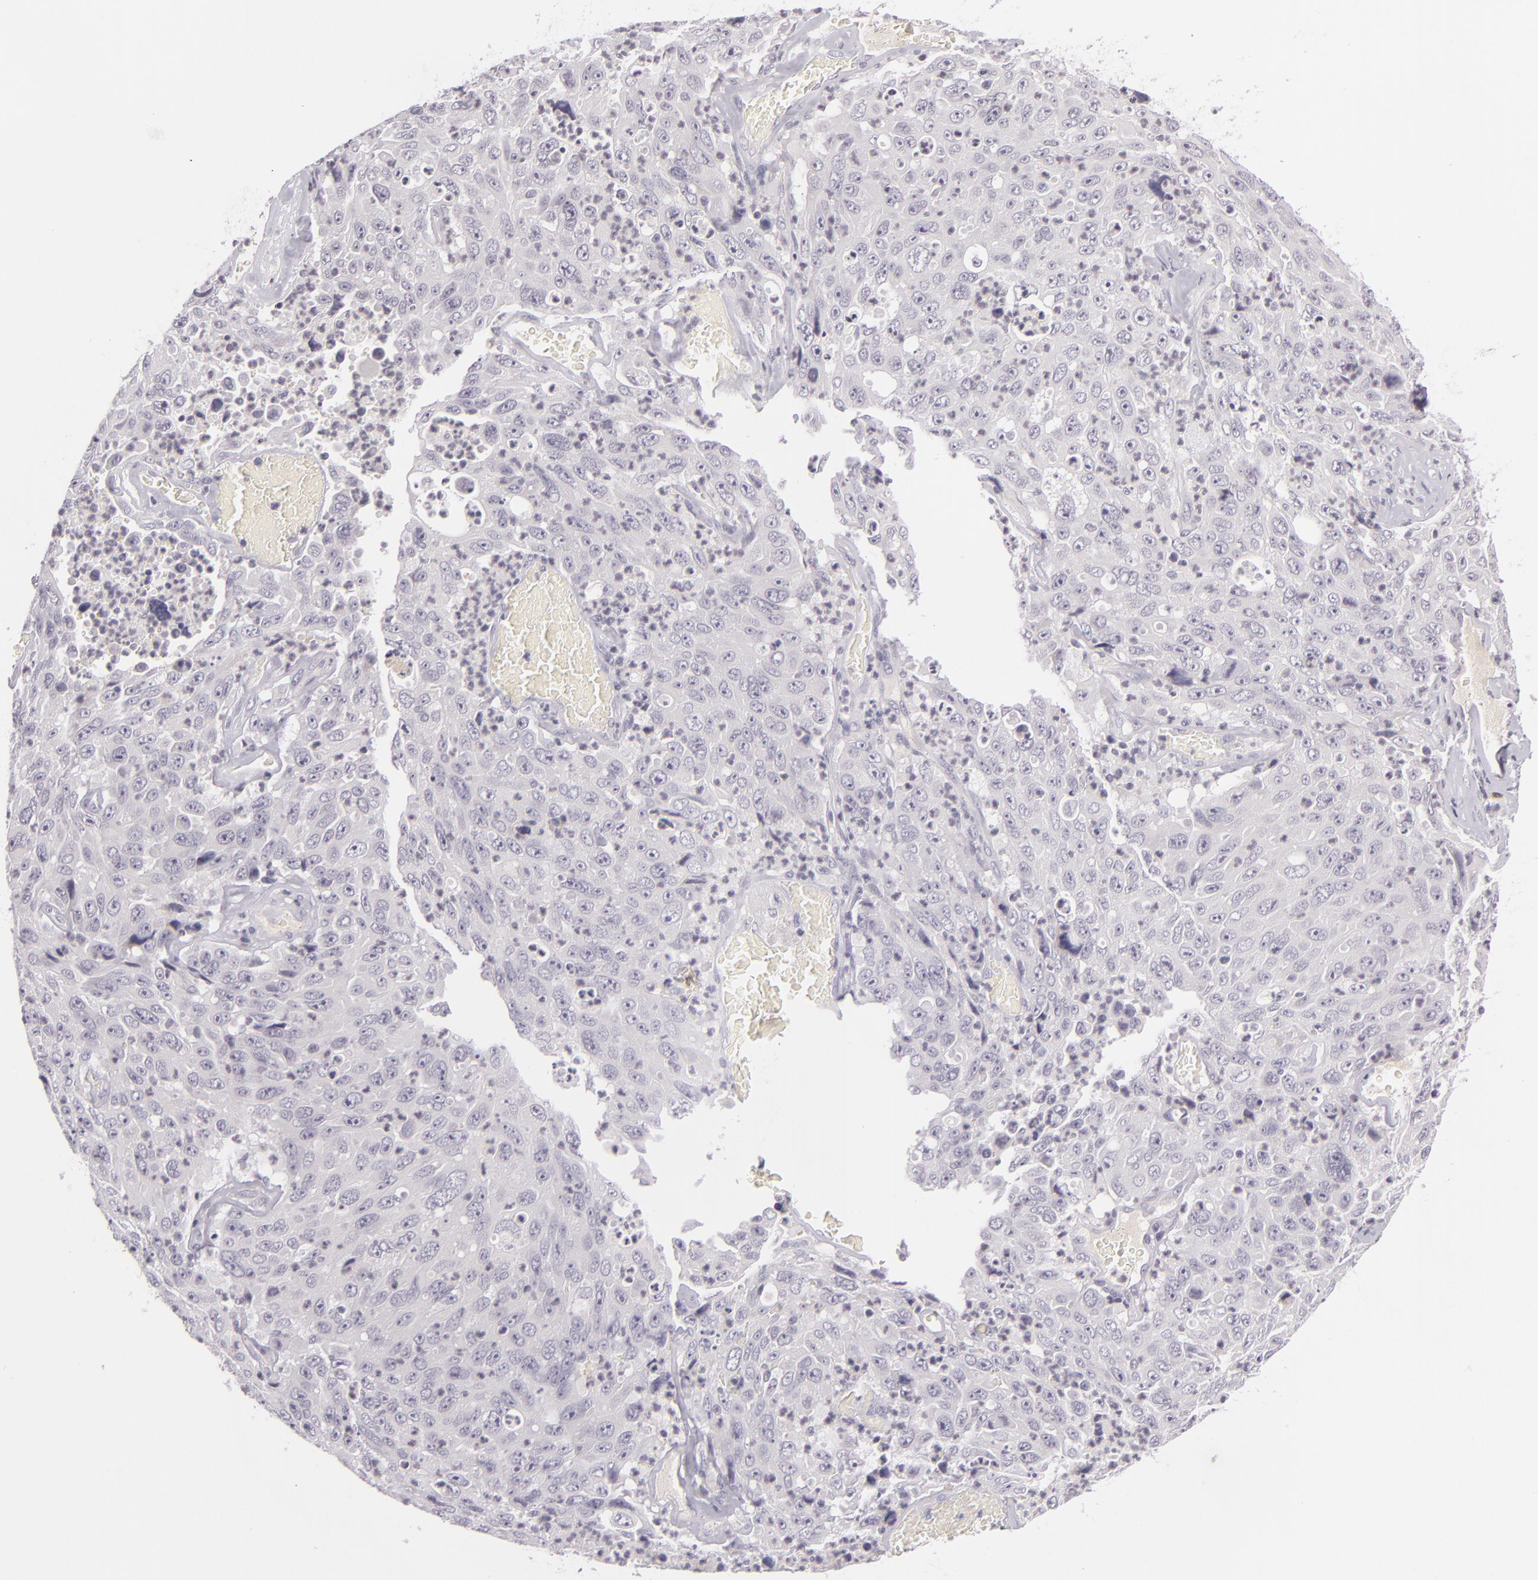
{"staining": {"intensity": "negative", "quantity": "none", "location": "none"}, "tissue": "lung cancer", "cell_type": "Tumor cells", "image_type": "cancer", "snomed": [{"axis": "morphology", "description": "Squamous cell carcinoma, NOS"}, {"axis": "topography", "description": "Lung"}], "caption": "Immunohistochemistry of human lung cancer shows no expression in tumor cells. The staining was performed using DAB (3,3'-diaminobenzidine) to visualize the protein expression in brown, while the nuclei were stained in blue with hematoxylin (Magnification: 20x).", "gene": "DAG1", "patient": {"sex": "male", "age": 64}}